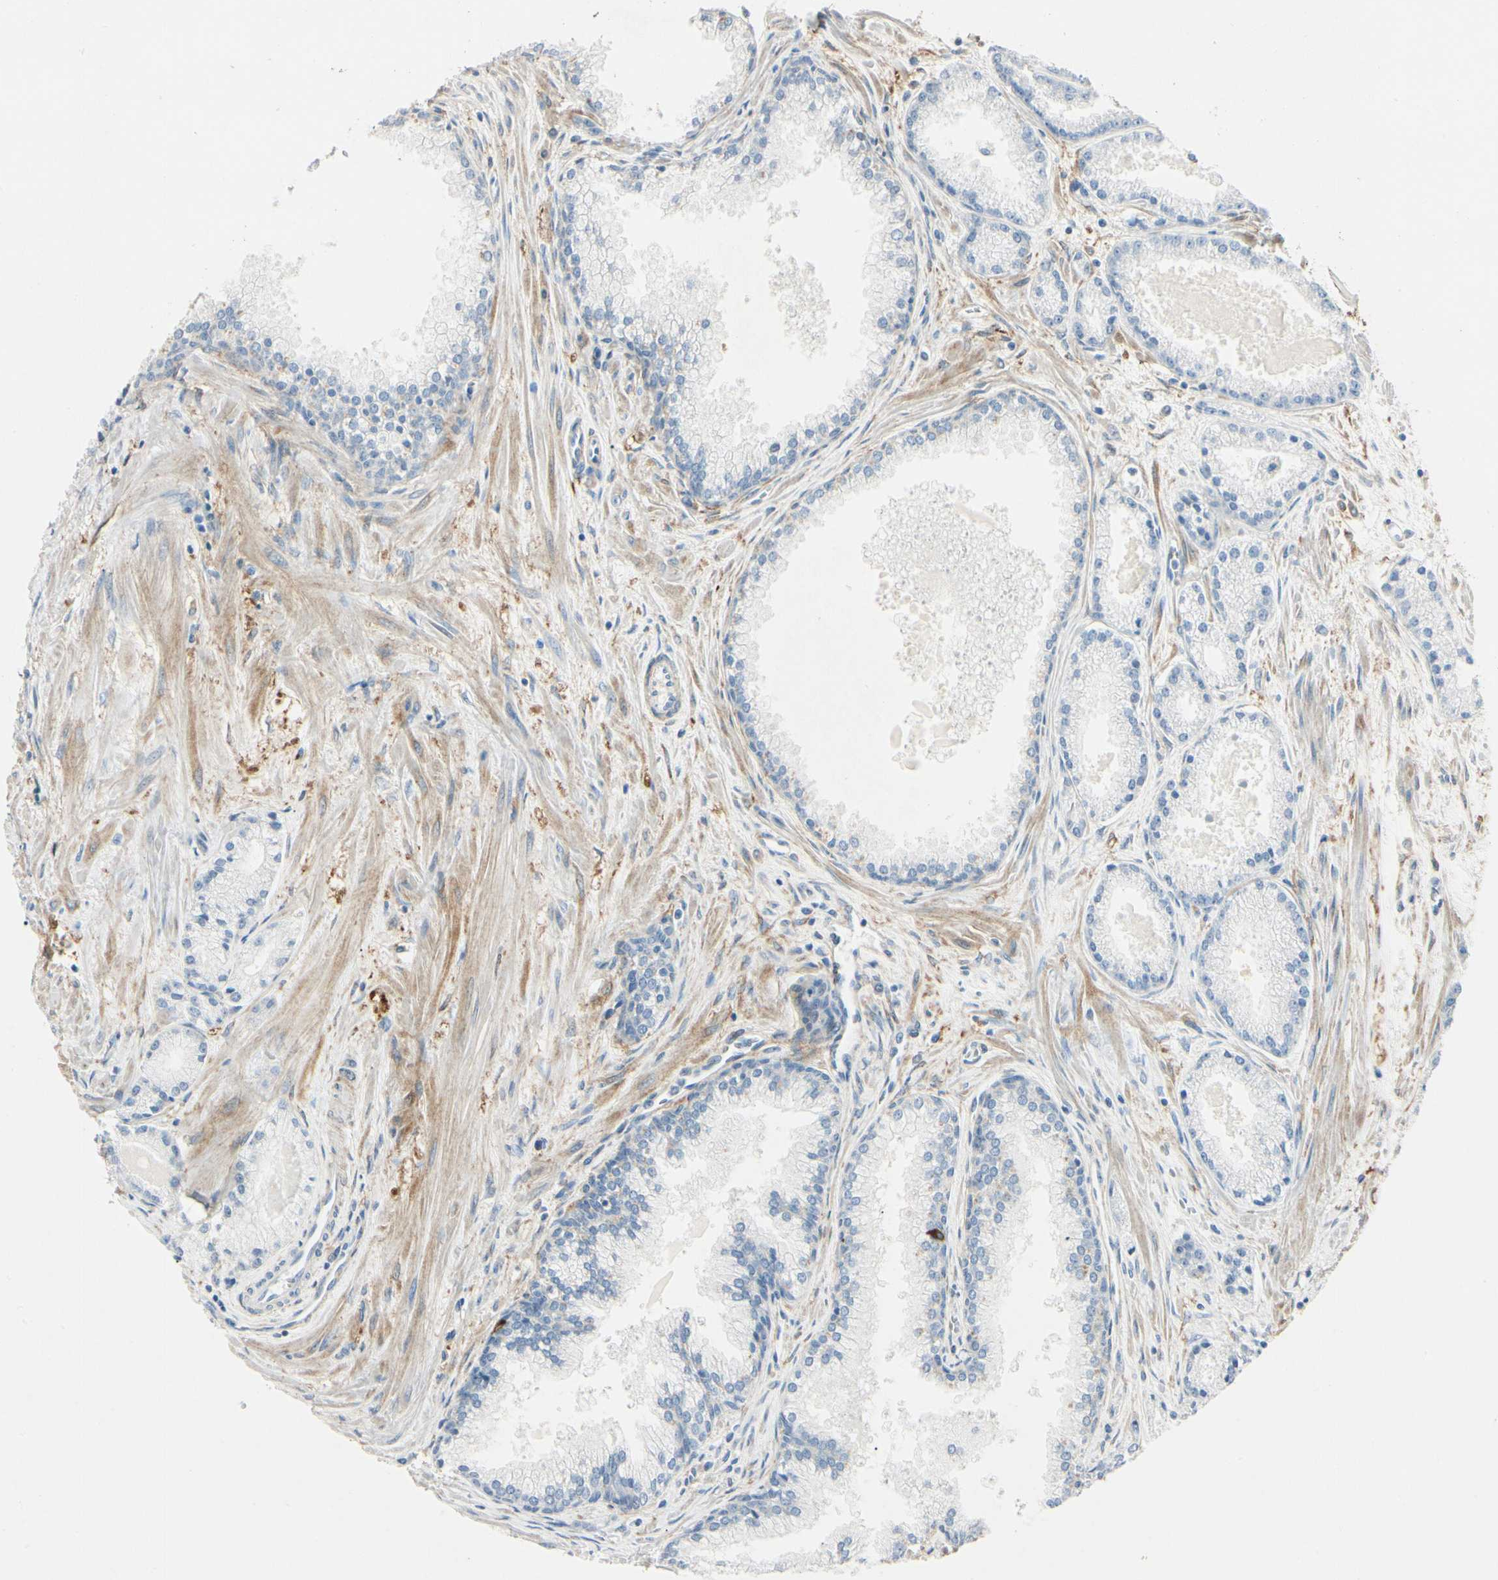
{"staining": {"intensity": "negative", "quantity": "none", "location": "none"}, "tissue": "prostate cancer", "cell_type": "Tumor cells", "image_type": "cancer", "snomed": [{"axis": "morphology", "description": "Adenocarcinoma, High grade"}, {"axis": "topography", "description": "Prostate"}], "caption": "DAB (3,3'-diaminobenzidine) immunohistochemical staining of human prostate adenocarcinoma (high-grade) exhibits no significant positivity in tumor cells. (Stains: DAB immunohistochemistry with hematoxylin counter stain, Microscopy: brightfield microscopy at high magnification).", "gene": "AMPH", "patient": {"sex": "male", "age": 61}}